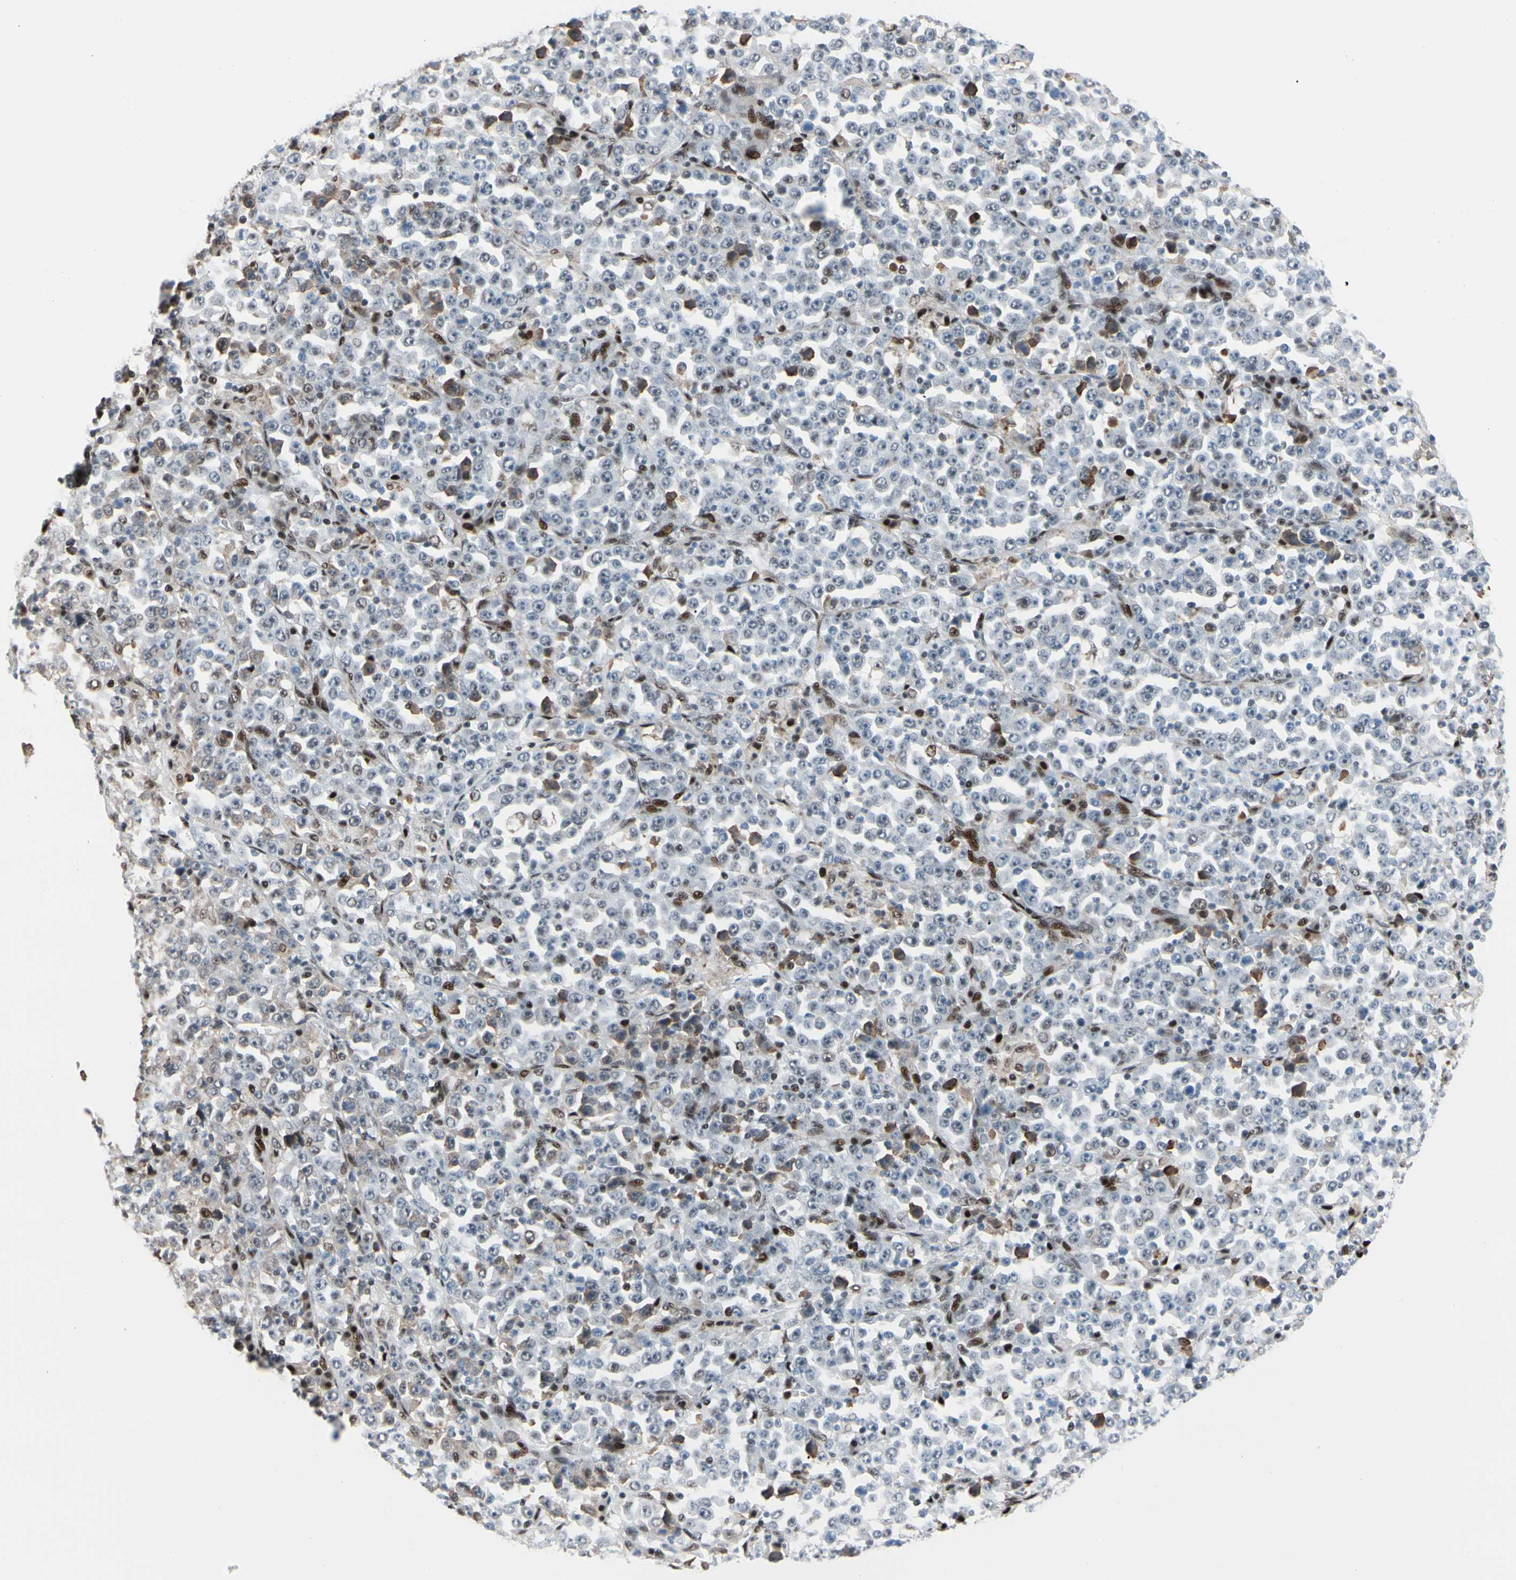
{"staining": {"intensity": "moderate", "quantity": "25%-75%", "location": "nuclear"}, "tissue": "stomach cancer", "cell_type": "Tumor cells", "image_type": "cancer", "snomed": [{"axis": "morphology", "description": "Normal tissue, NOS"}, {"axis": "morphology", "description": "Adenocarcinoma, NOS"}, {"axis": "topography", "description": "Stomach, upper"}, {"axis": "topography", "description": "Stomach"}], "caption": "A brown stain shows moderate nuclear expression of a protein in stomach adenocarcinoma tumor cells.", "gene": "FOXO3", "patient": {"sex": "male", "age": 59}}